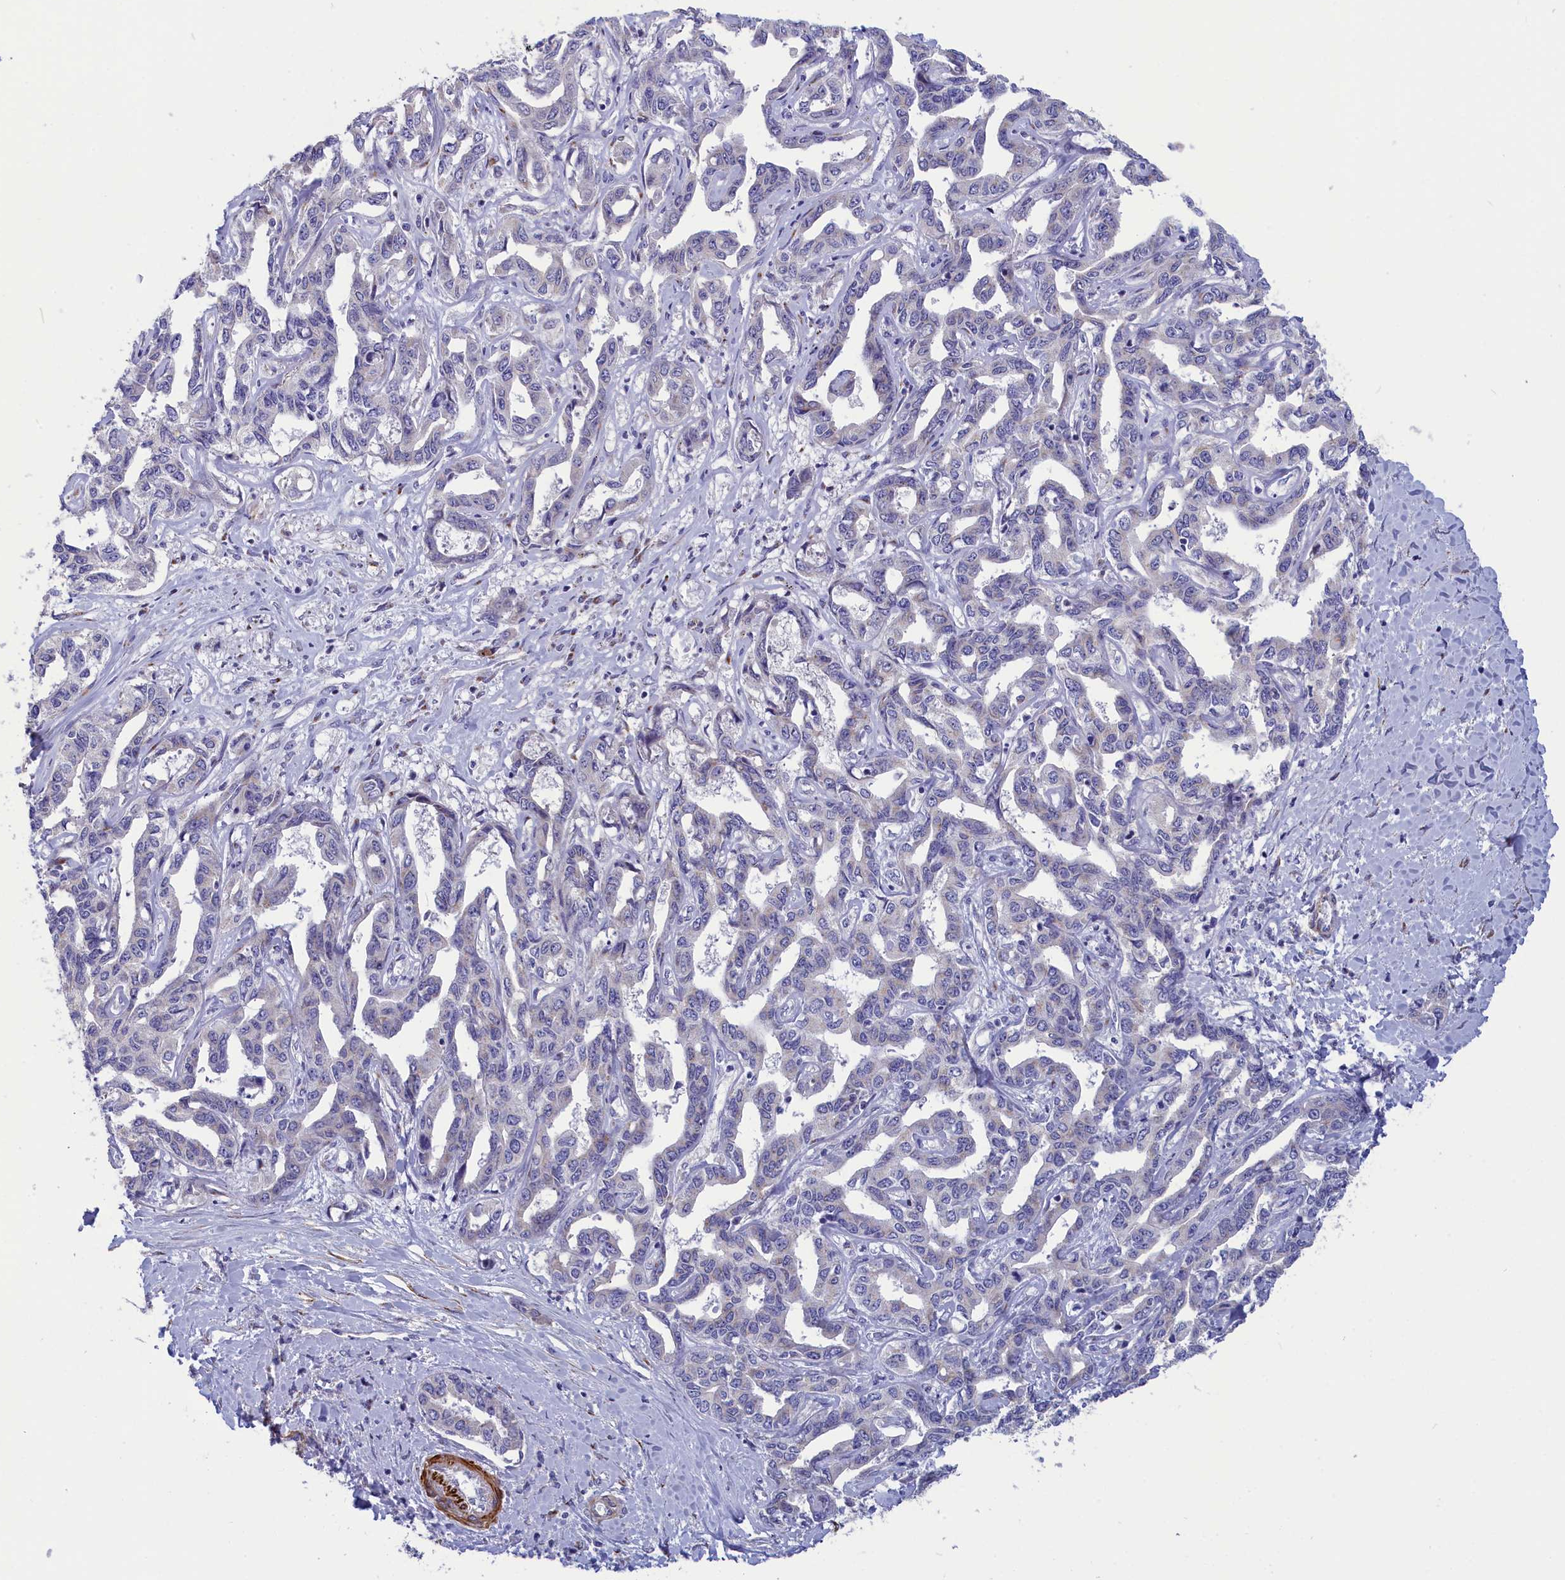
{"staining": {"intensity": "negative", "quantity": "none", "location": "none"}, "tissue": "liver cancer", "cell_type": "Tumor cells", "image_type": "cancer", "snomed": [{"axis": "morphology", "description": "Cholangiocarcinoma"}, {"axis": "topography", "description": "Liver"}], "caption": "Liver cancer (cholangiocarcinoma) was stained to show a protein in brown. There is no significant staining in tumor cells.", "gene": "TUBGCP4", "patient": {"sex": "male", "age": 59}}